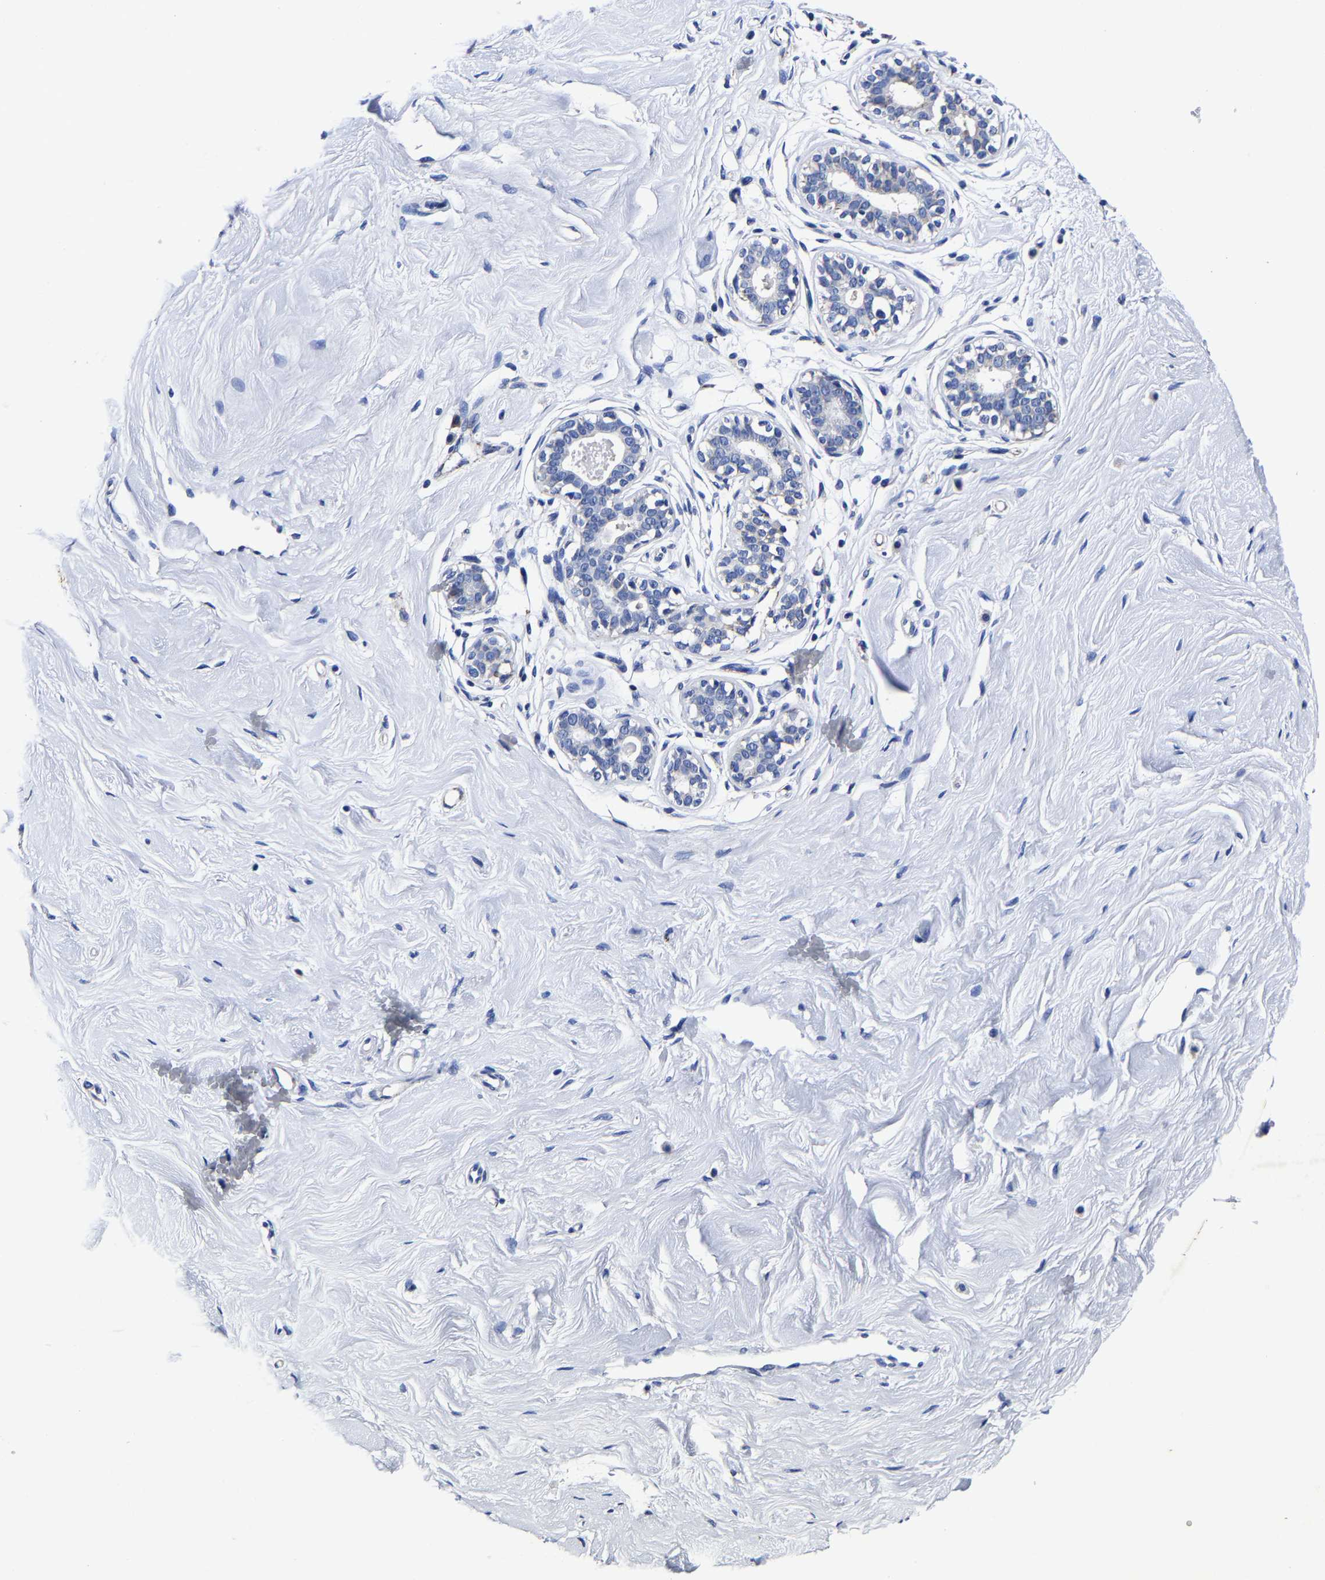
{"staining": {"intensity": "weak", "quantity": "25%-75%", "location": "cytoplasmic/membranous"}, "tissue": "breast", "cell_type": "Adipocytes", "image_type": "normal", "snomed": [{"axis": "morphology", "description": "Normal tissue, NOS"}, {"axis": "topography", "description": "Breast"}], "caption": "This photomicrograph exhibits IHC staining of normal breast, with low weak cytoplasmic/membranous expression in approximately 25%-75% of adipocytes.", "gene": "AASS", "patient": {"sex": "female", "age": 23}}